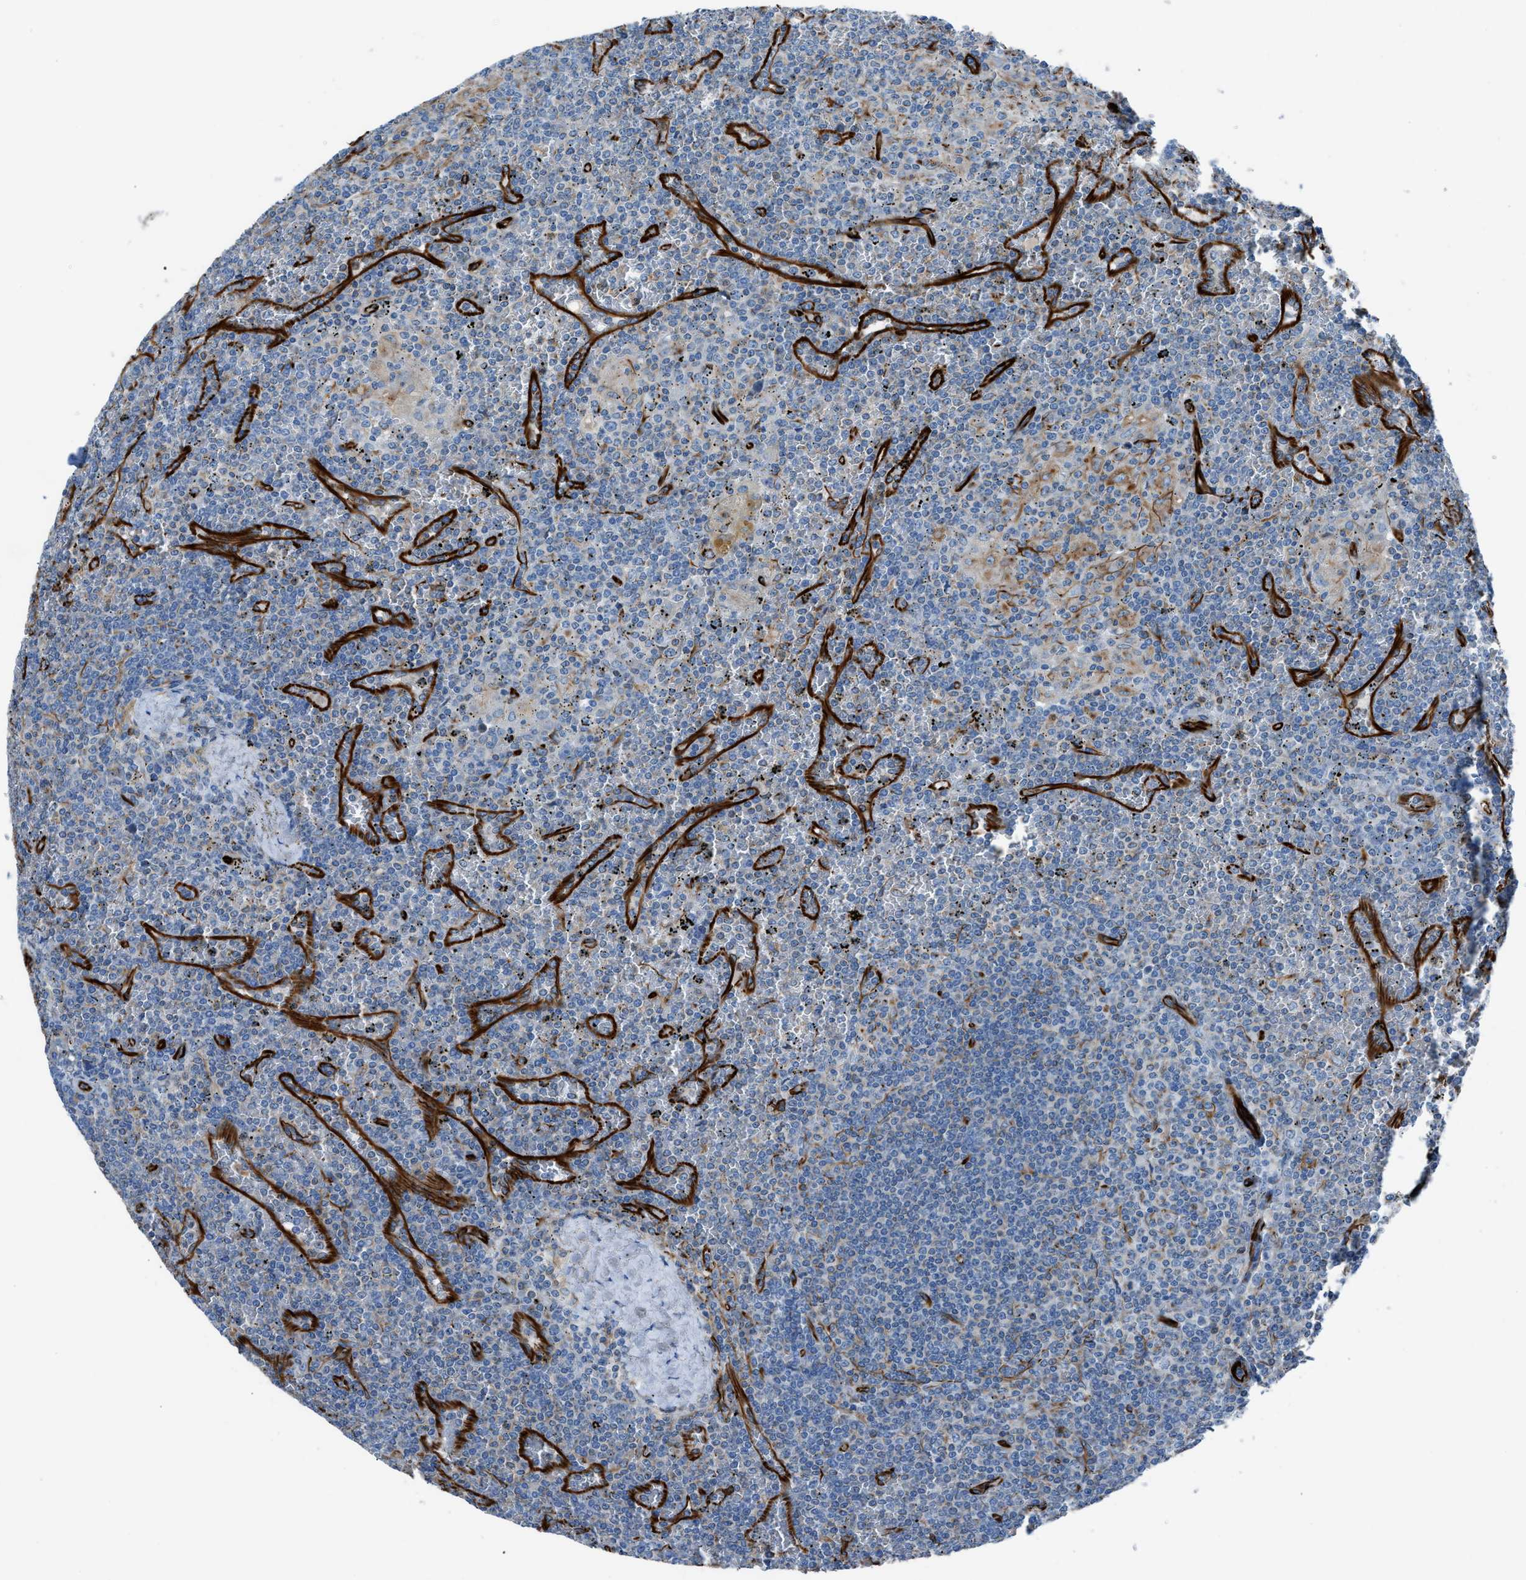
{"staining": {"intensity": "negative", "quantity": "none", "location": "none"}, "tissue": "lymphoma", "cell_type": "Tumor cells", "image_type": "cancer", "snomed": [{"axis": "morphology", "description": "Malignant lymphoma, non-Hodgkin's type, Low grade"}, {"axis": "topography", "description": "Spleen"}], "caption": "Lymphoma stained for a protein using IHC shows no expression tumor cells.", "gene": "CABP7", "patient": {"sex": "female", "age": 19}}